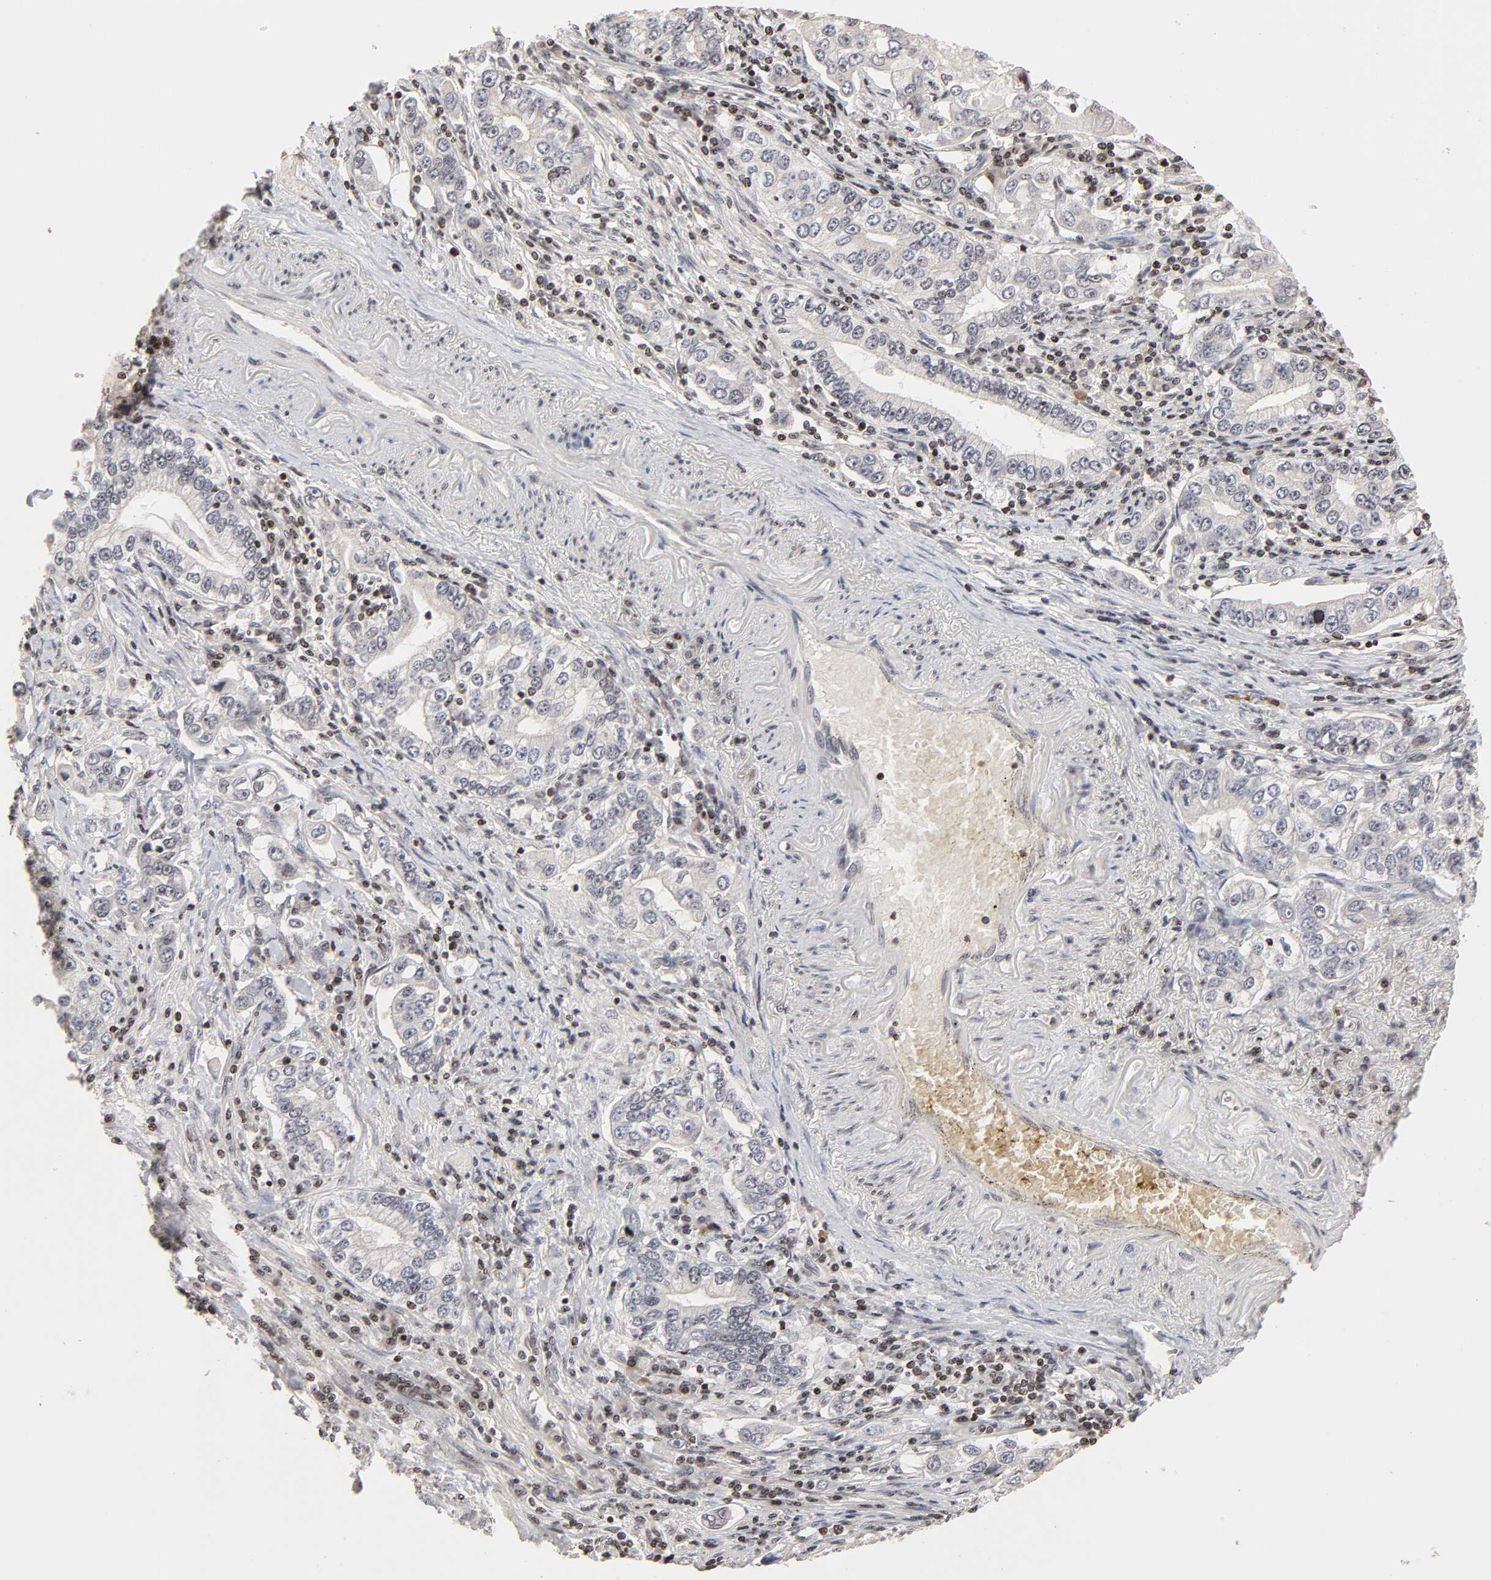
{"staining": {"intensity": "negative", "quantity": "none", "location": "none"}, "tissue": "stomach cancer", "cell_type": "Tumor cells", "image_type": "cancer", "snomed": [{"axis": "morphology", "description": "Adenocarcinoma, NOS"}, {"axis": "topography", "description": "Stomach, lower"}], "caption": "Immunohistochemistry (IHC) image of human stomach cancer (adenocarcinoma) stained for a protein (brown), which demonstrates no expression in tumor cells.", "gene": "ZNF473", "patient": {"sex": "female", "age": 72}}